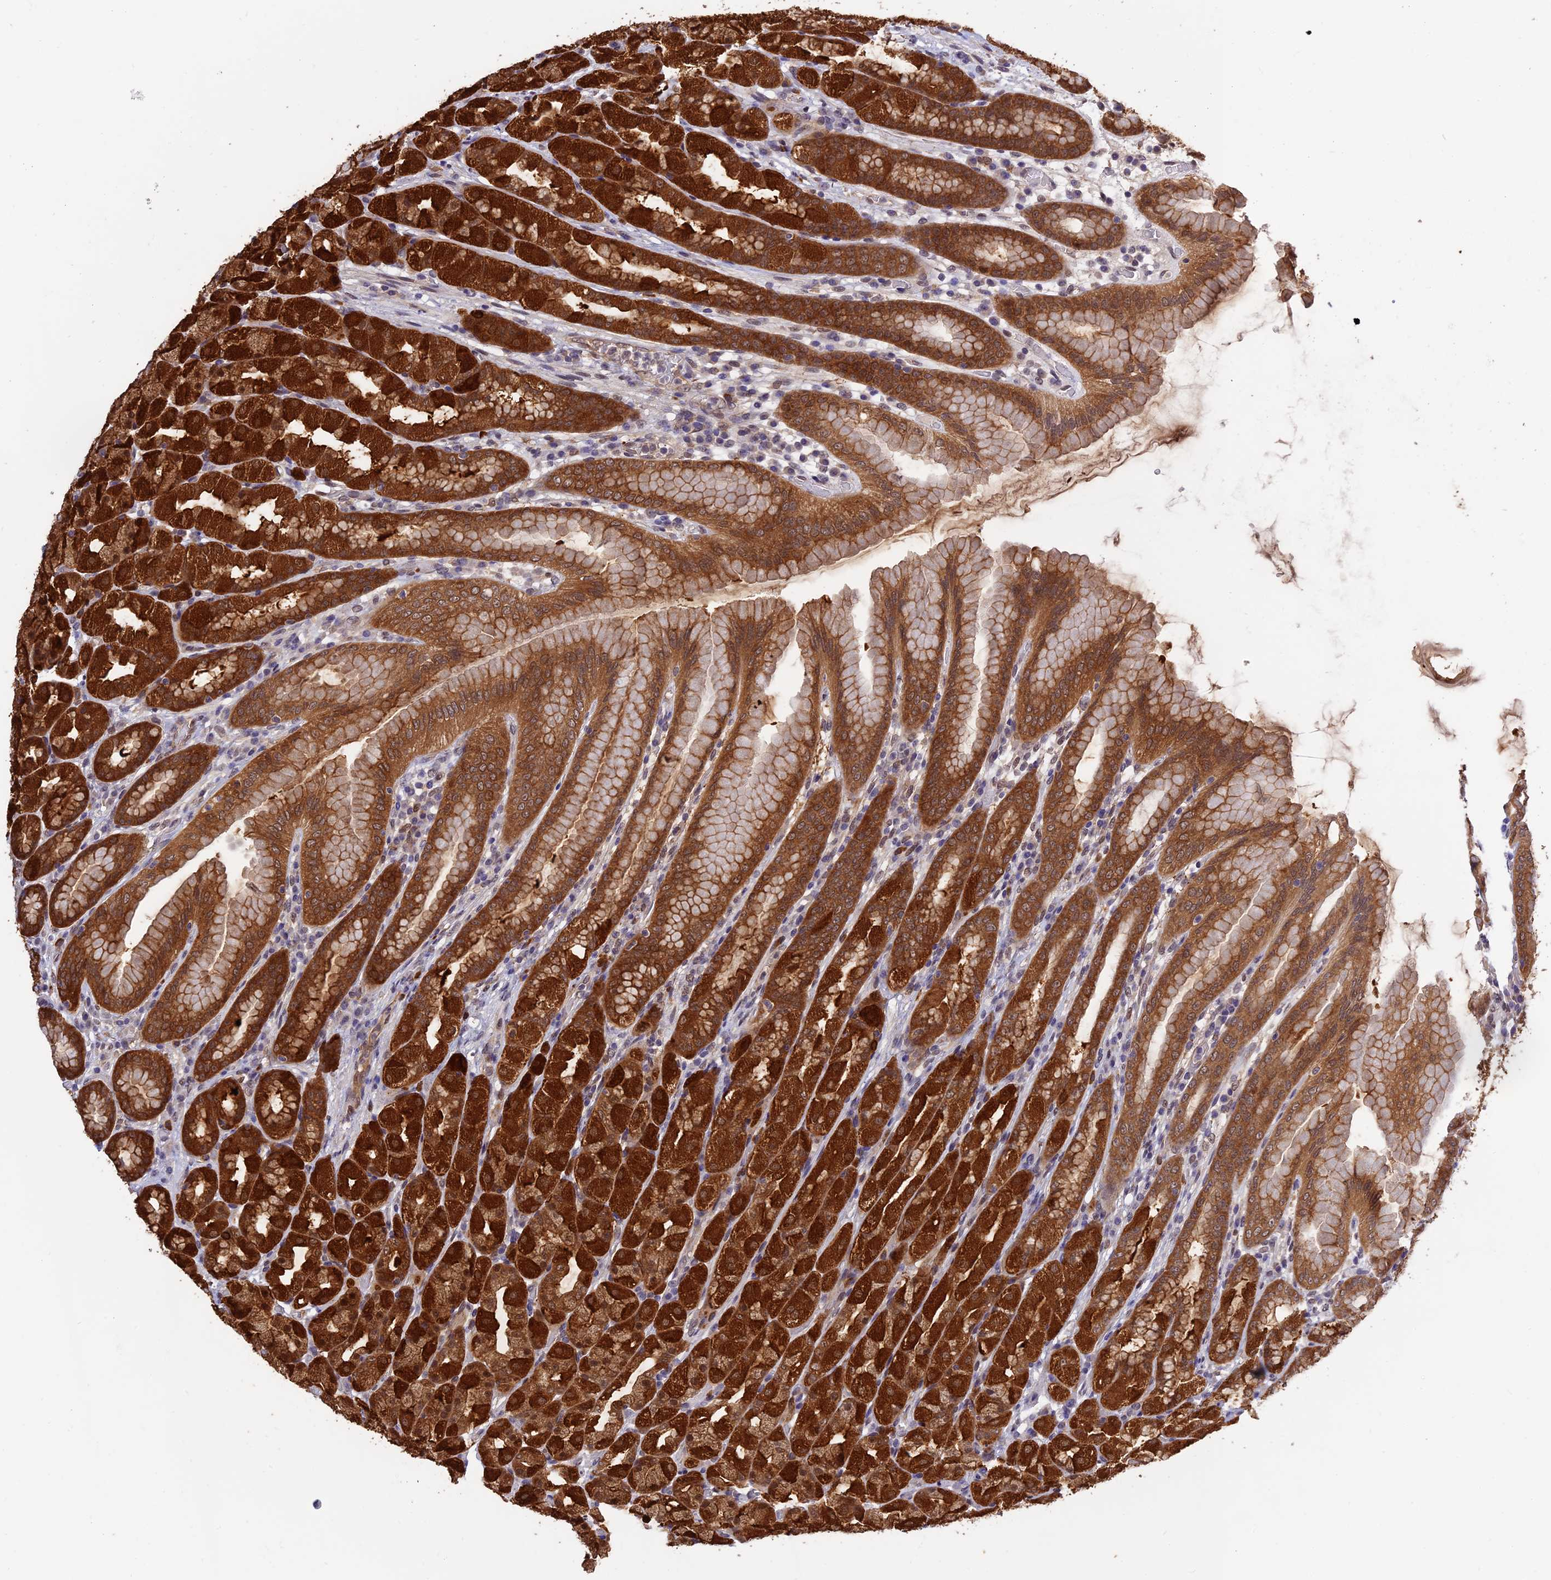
{"staining": {"intensity": "strong", "quantity": ">75%", "location": "cytoplasmic/membranous,nuclear"}, "tissue": "stomach", "cell_type": "Glandular cells", "image_type": "normal", "snomed": [{"axis": "morphology", "description": "Normal tissue, NOS"}, {"axis": "topography", "description": "Stomach, upper"}], "caption": "DAB immunohistochemical staining of normal stomach exhibits strong cytoplasmic/membranous,nuclear protein staining in about >75% of glandular cells. The staining was performed using DAB (3,3'-diaminobenzidine), with brown indicating positive protein expression. Nuclei are stained blue with hematoxylin.", "gene": "MNS1", "patient": {"sex": "male", "age": 68}}